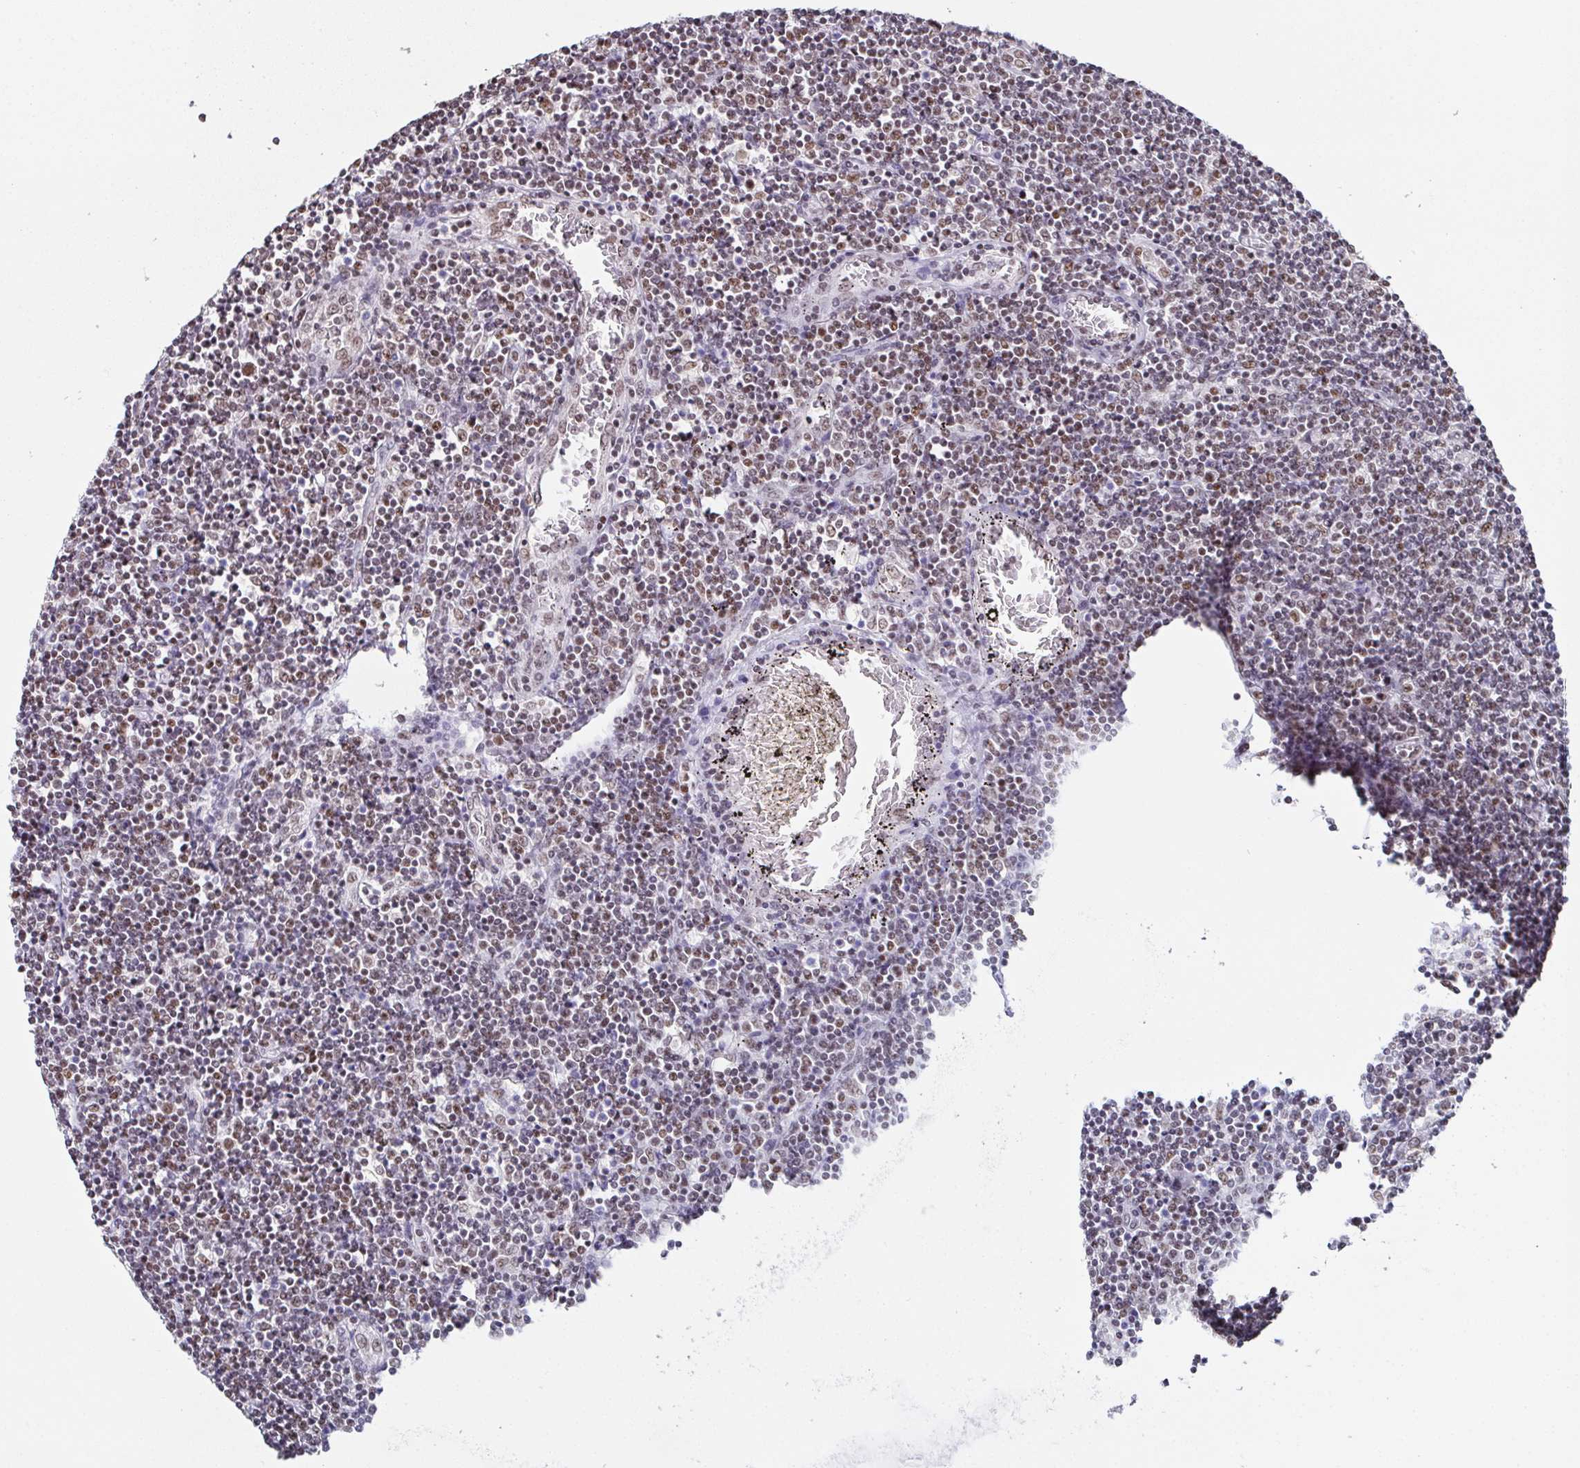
{"staining": {"intensity": "moderate", "quantity": ">75%", "location": "nuclear"}, "tissue": "lymphoma", "cell_type": "Tumor cells", "image_type": "cancer", "snomed": [{"axis": "morphology", "description": "Hodgkin's disease, NOS"}, {"axis": "topography", "description": "Lymph node"}], "caption": "Protein expression analysis of Hodgkin's disease shows moderate nuclear positivity in about >75% of tumor cells.", "gene": "ZNF800", "patient": {"sex": "male", "age": 40}}